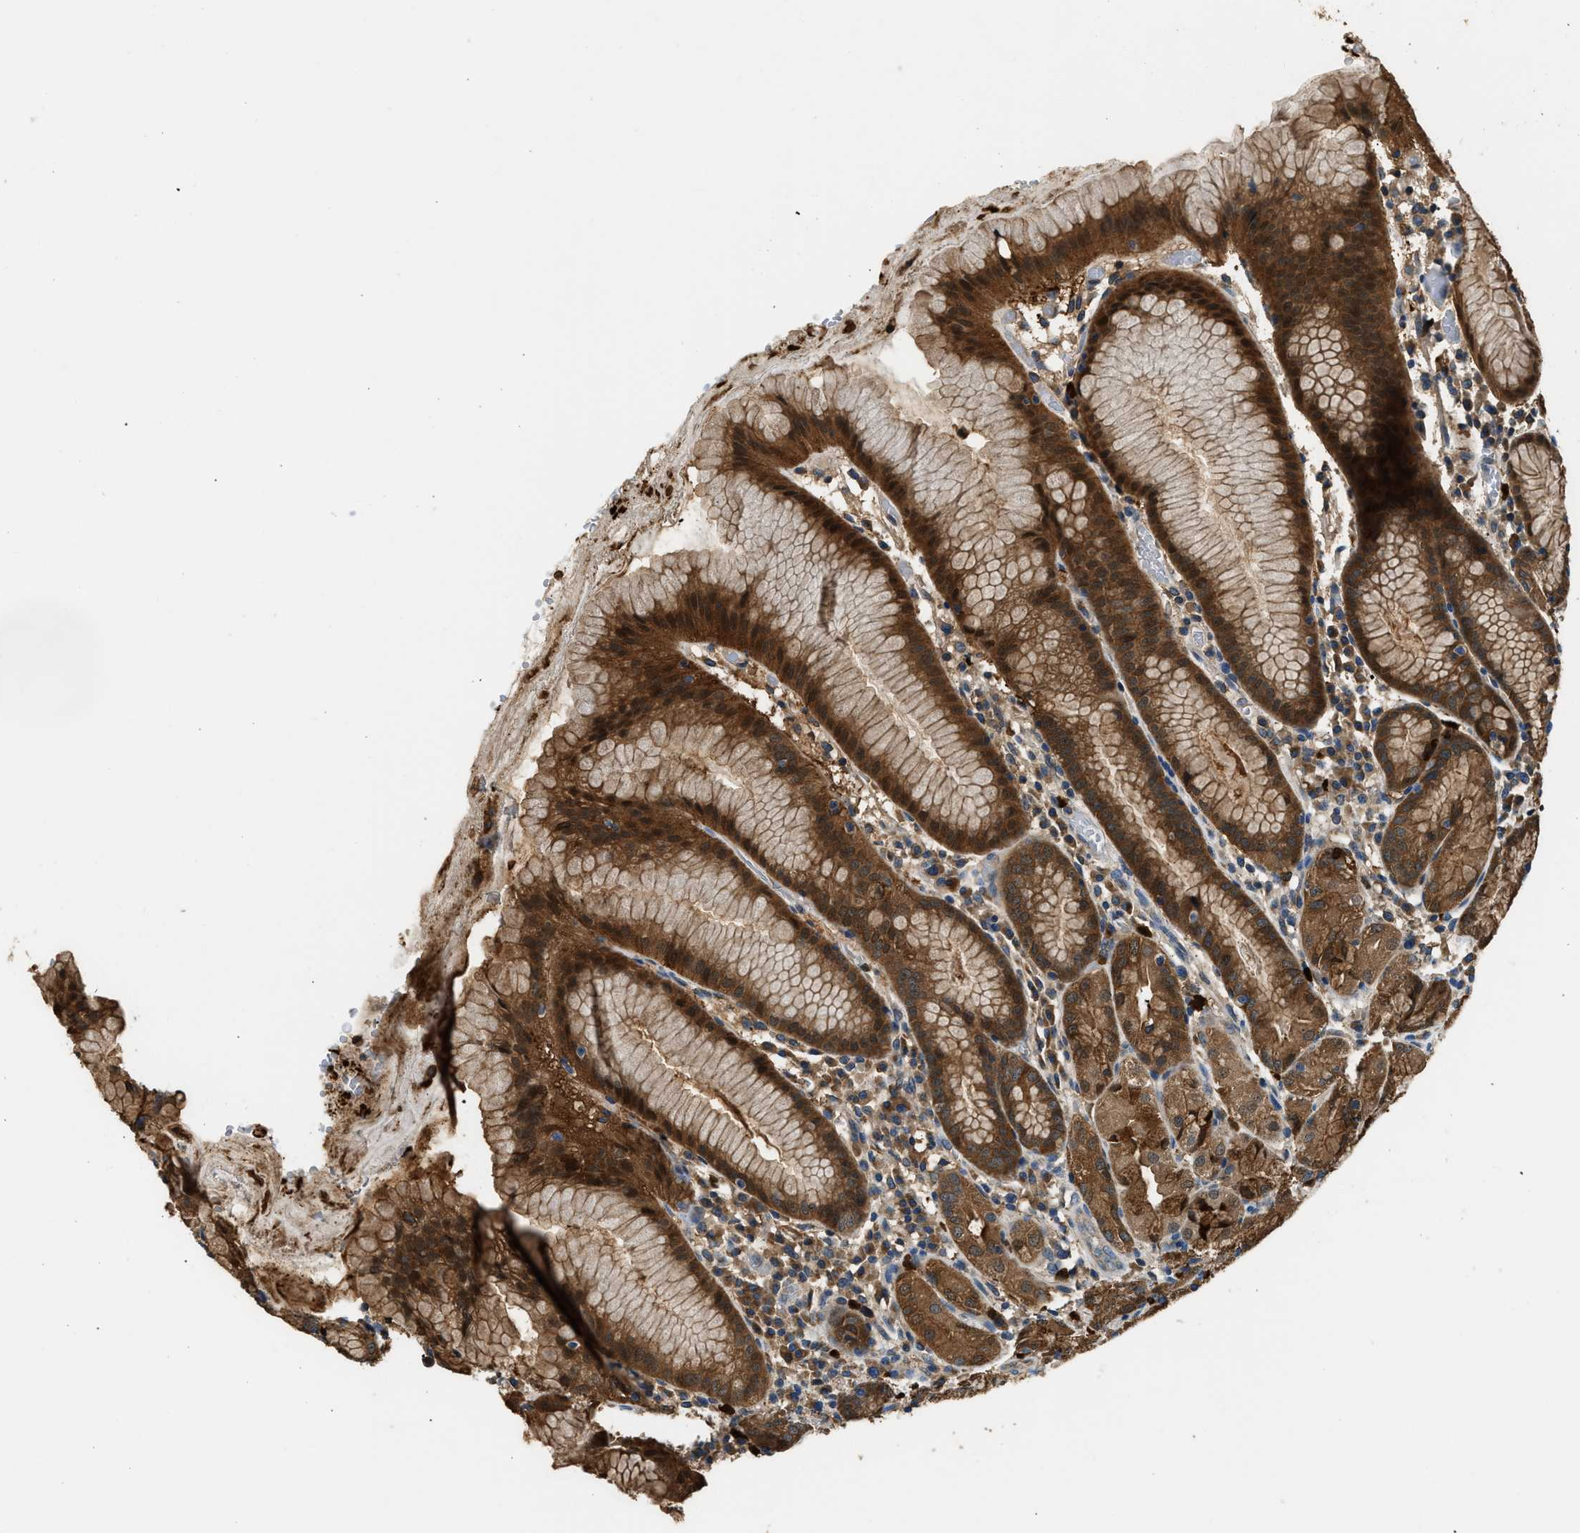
{"staining": {"intensity": "strong", "quantity": ">75%", "location": "cytoplasmic/membranous,nuclear"}, "tissue": "stomach", "cell_type": "Glandular cells", "image_type": "normal", "snomed": [{"axis": "morphology", "description": "Normal tissue, NOS"}, {"axis": "topography", "description": "Stomach"}, {"axis": "topography", "description": "Stomach, lower"}], "caption": "The photomicrograph reveals a brown stain indicating the presence of a protein in the cytoplasmic/membranous,nuclear of glandular cells in stomach. The protein is stained brown, and the nuclei are stained in blue (DAB IHC with brightfield microscopy, high magnification).", "gene": "ANXA3", "patient": {"sex": "female", "age": 75}}